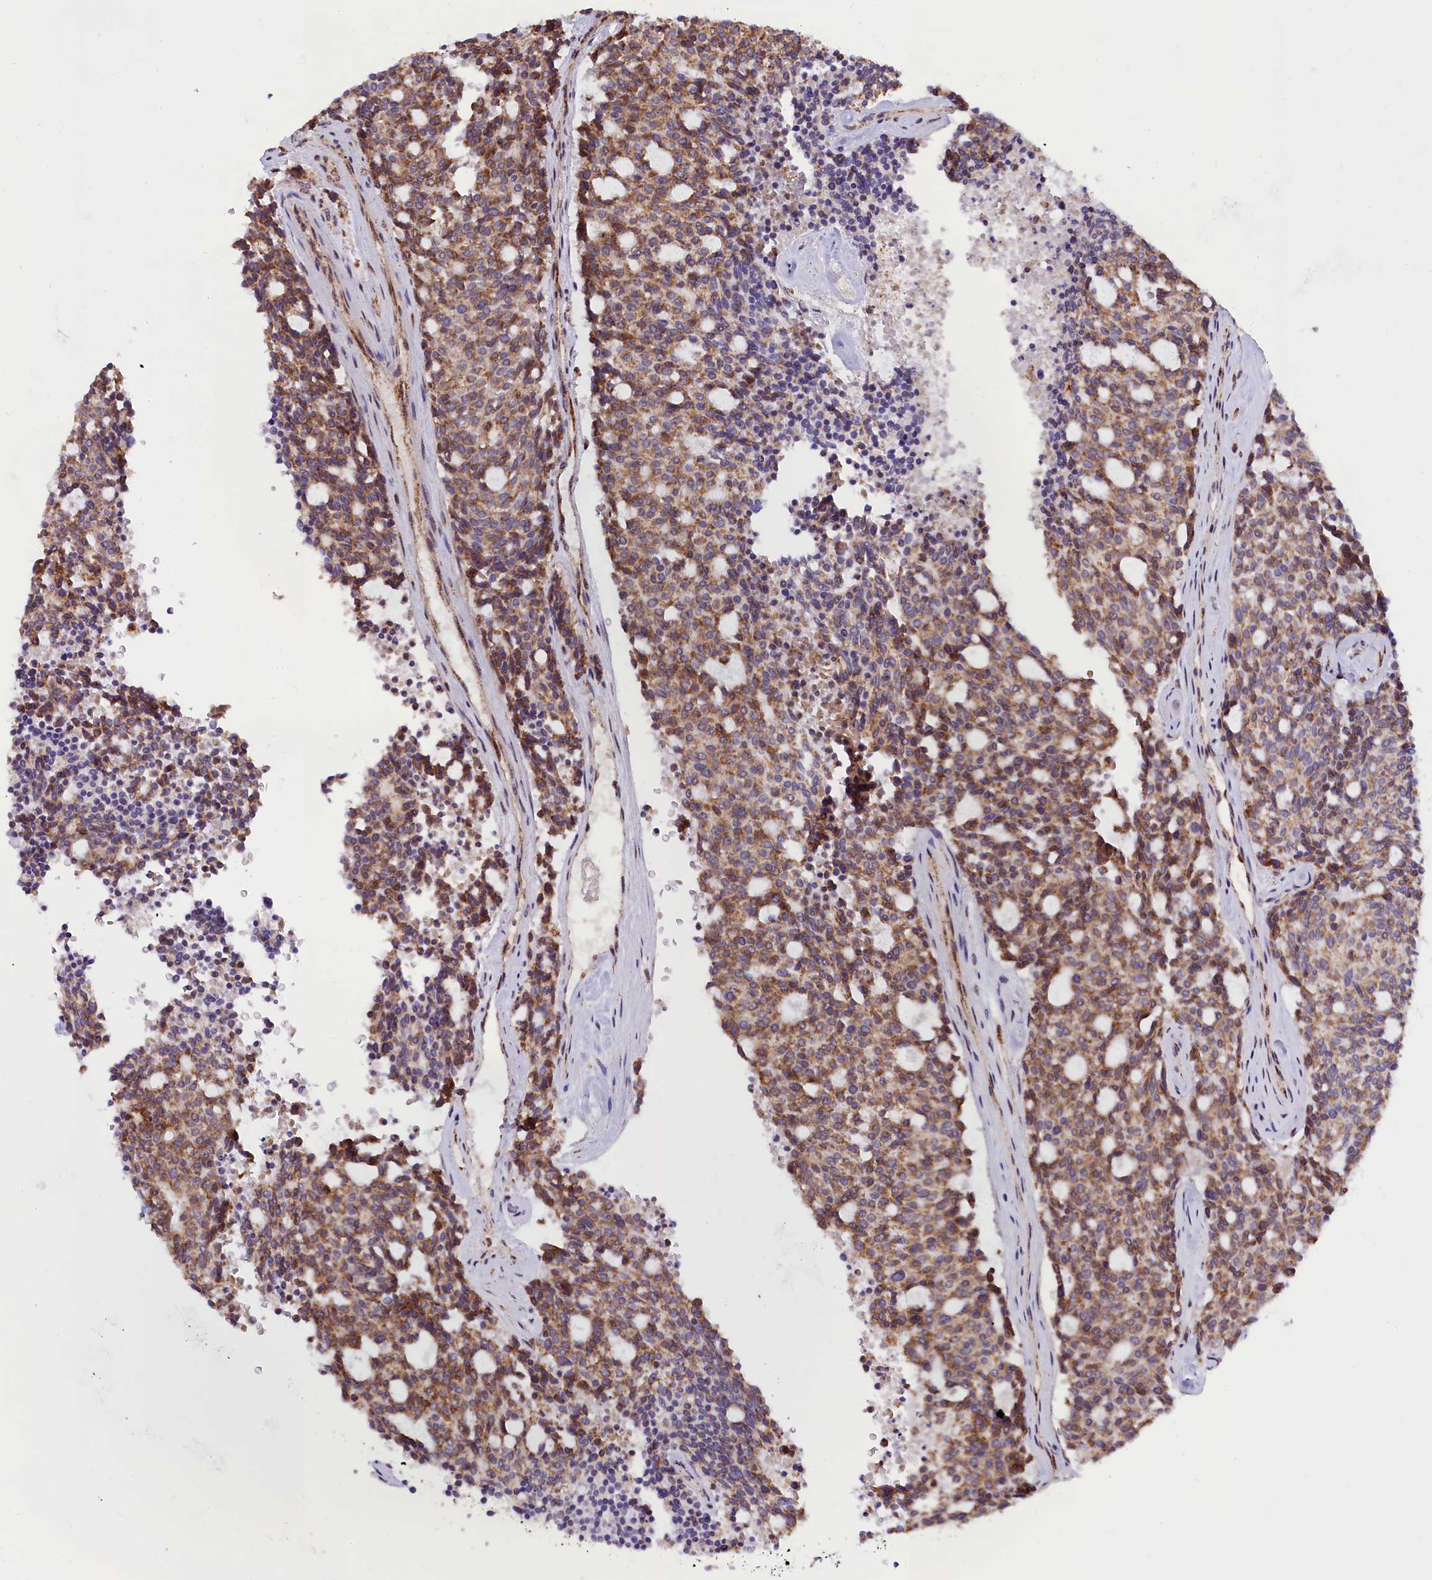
{"staining": {"intensity": "moderate", "quantity": ">75%", "location": "cytoplasmic/membranous"}, "tissue": "carcinoid", "cell_type": "Tumor cells", "image_type": "cancer", "snomed": [{"axis": "morphology", "description": "Carcinoid, malignant, NOS"}, {"axis": "topography", "description": "Pancreas"}], "caption": "Immunohistochemistry image of neoplastic tissue: human carcinoid stained using immunohistochemistry (IHC) demonstrates medium levels of moderate protein expression localized specifically in the cytoplasmic/membranous of tumor cells, appearing as a cytoplasmic/membranous brown color.", "gene": "NDUFA8", "patient": {"sex": "female", "age": 54}}